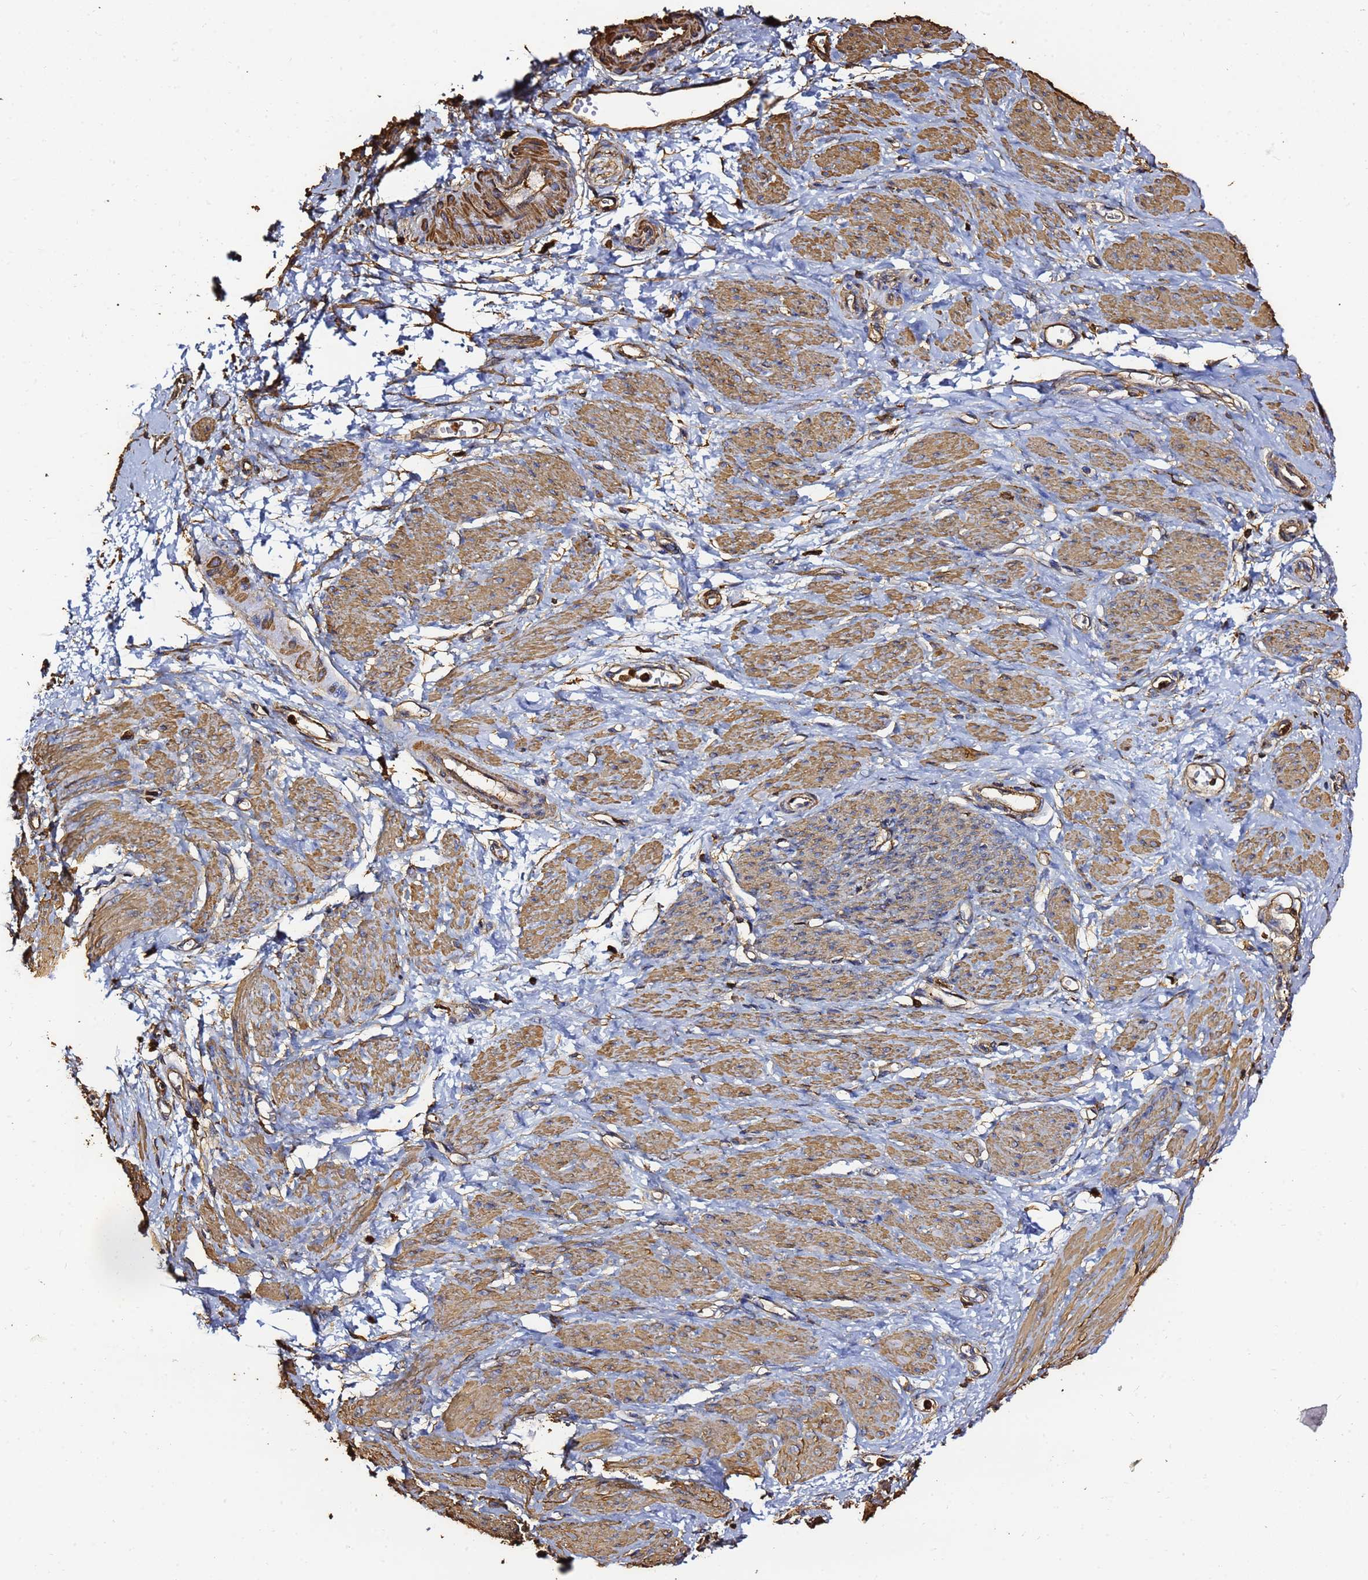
{"staining": {"intensity": "moderate", "quantity": ">75%", "location": "cytoplasmic/membranous"}, "tissue": "smooth muscle", "cell_type": "Smooth muscle cells", "image_type": "normal", "snomed": [{"axis": "morphology", "description": "Normal tissue, NOS"}, {"axis": "topography", "description": "Smooth muscle"}, {"axis": "topography", "description": "Uterus"}], "caption": "An image of smooth muscle stained for a protein shows moderate cytoplasmic/membranous brown staining in smooth muscle cells. The staining is performed using DAB brown chromogen to label protein expression. The nuclei are counter-stained blue using hematoxylin.", "gene": "ACTA1", "patient": {"sex": "female", "age": 39}}